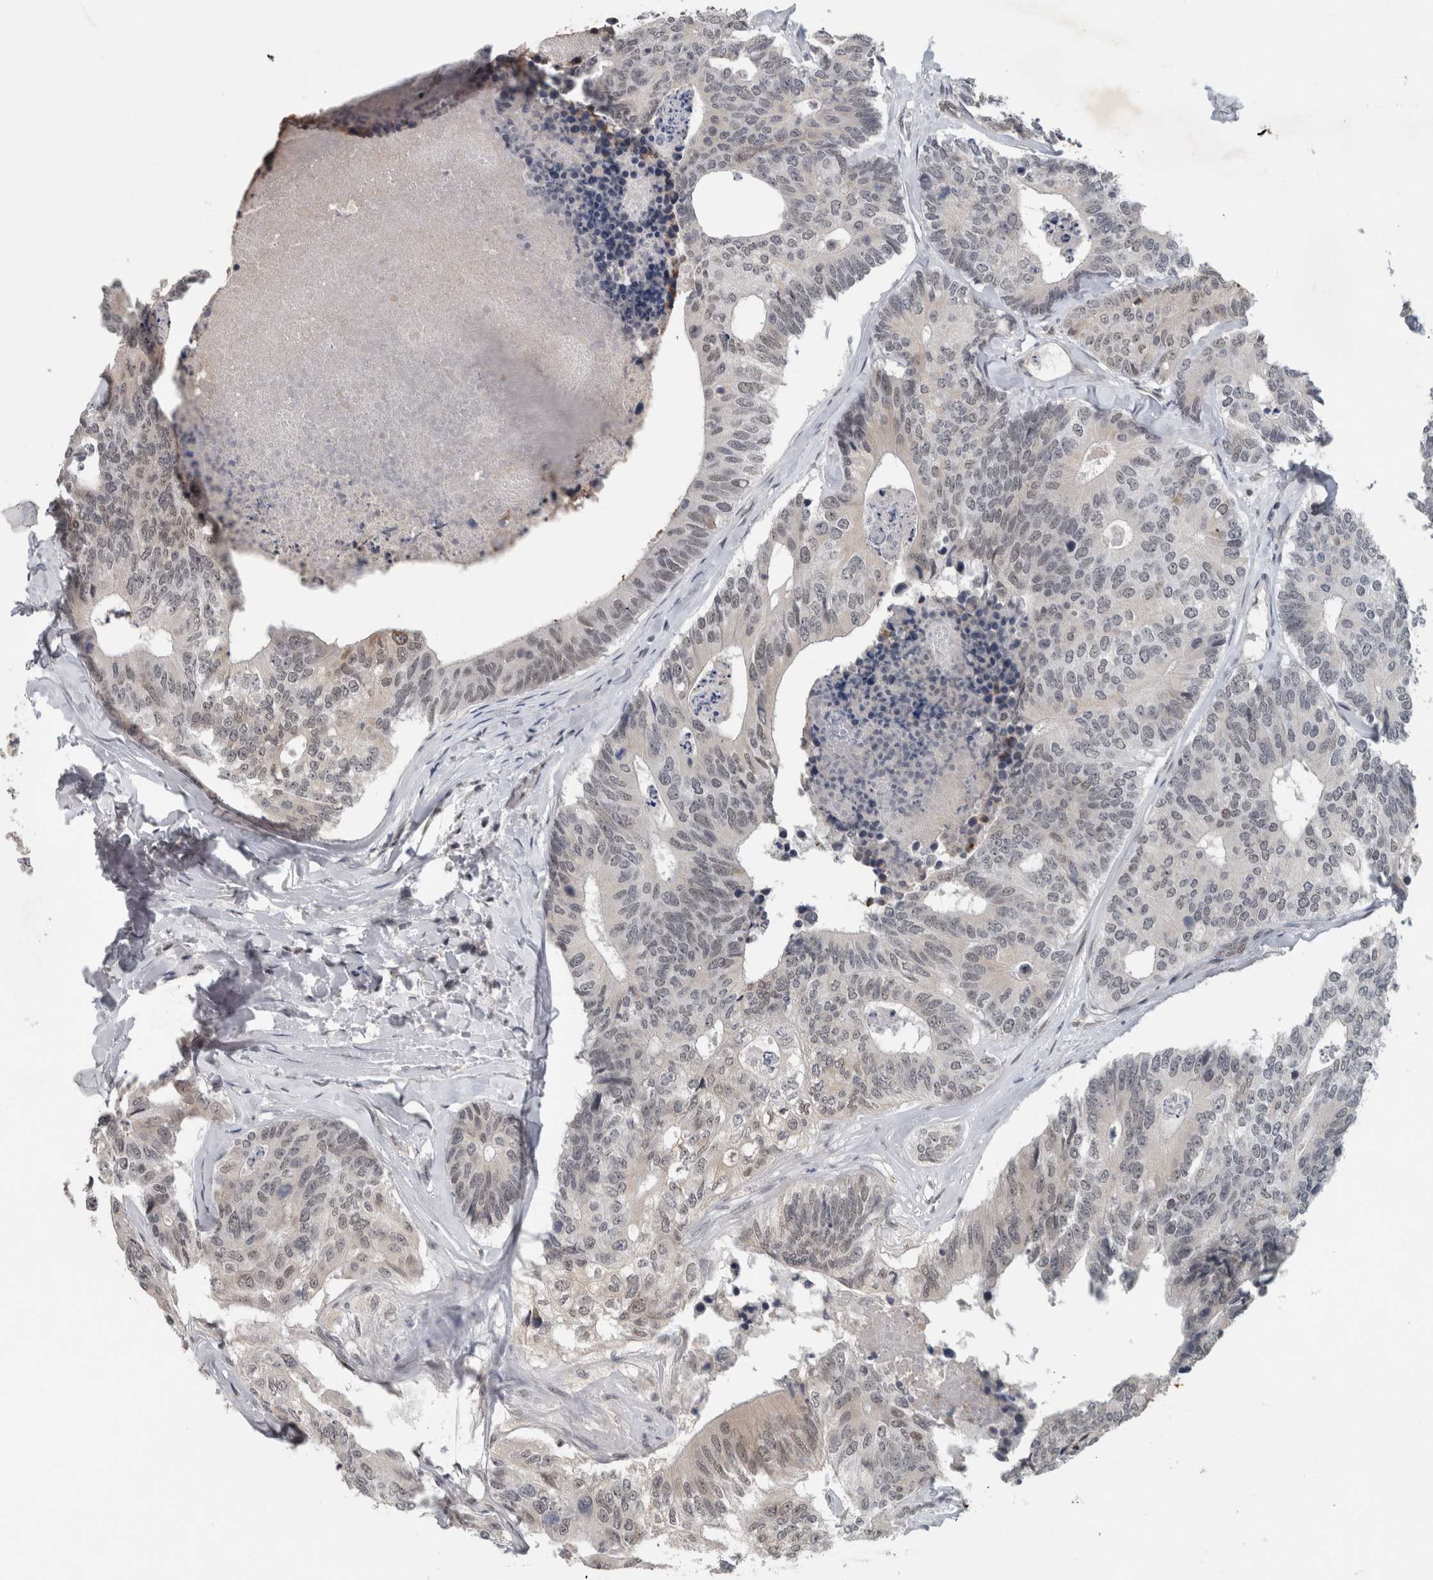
{"staining": {"intensity": "weak", "quantity": "<25%", "location": "nuclear"}, "tissue": "colorectal cancer", "cell_type": "Tumor cells", "image_type": "cancer", "snomed": [{"axis": "morphology", "description": "Adenocarcinoma, NOS"}, {"axis": "topography", "description": "Colon"}], "caption": "IHC histopathology image of neoplastic tissue: colorectal adenocarcinoma stained with DAB exhibits no significant protein staining in tumor cells.", "gene": "PRXL2A", "patient": {"sex": "female", "age": 67}}